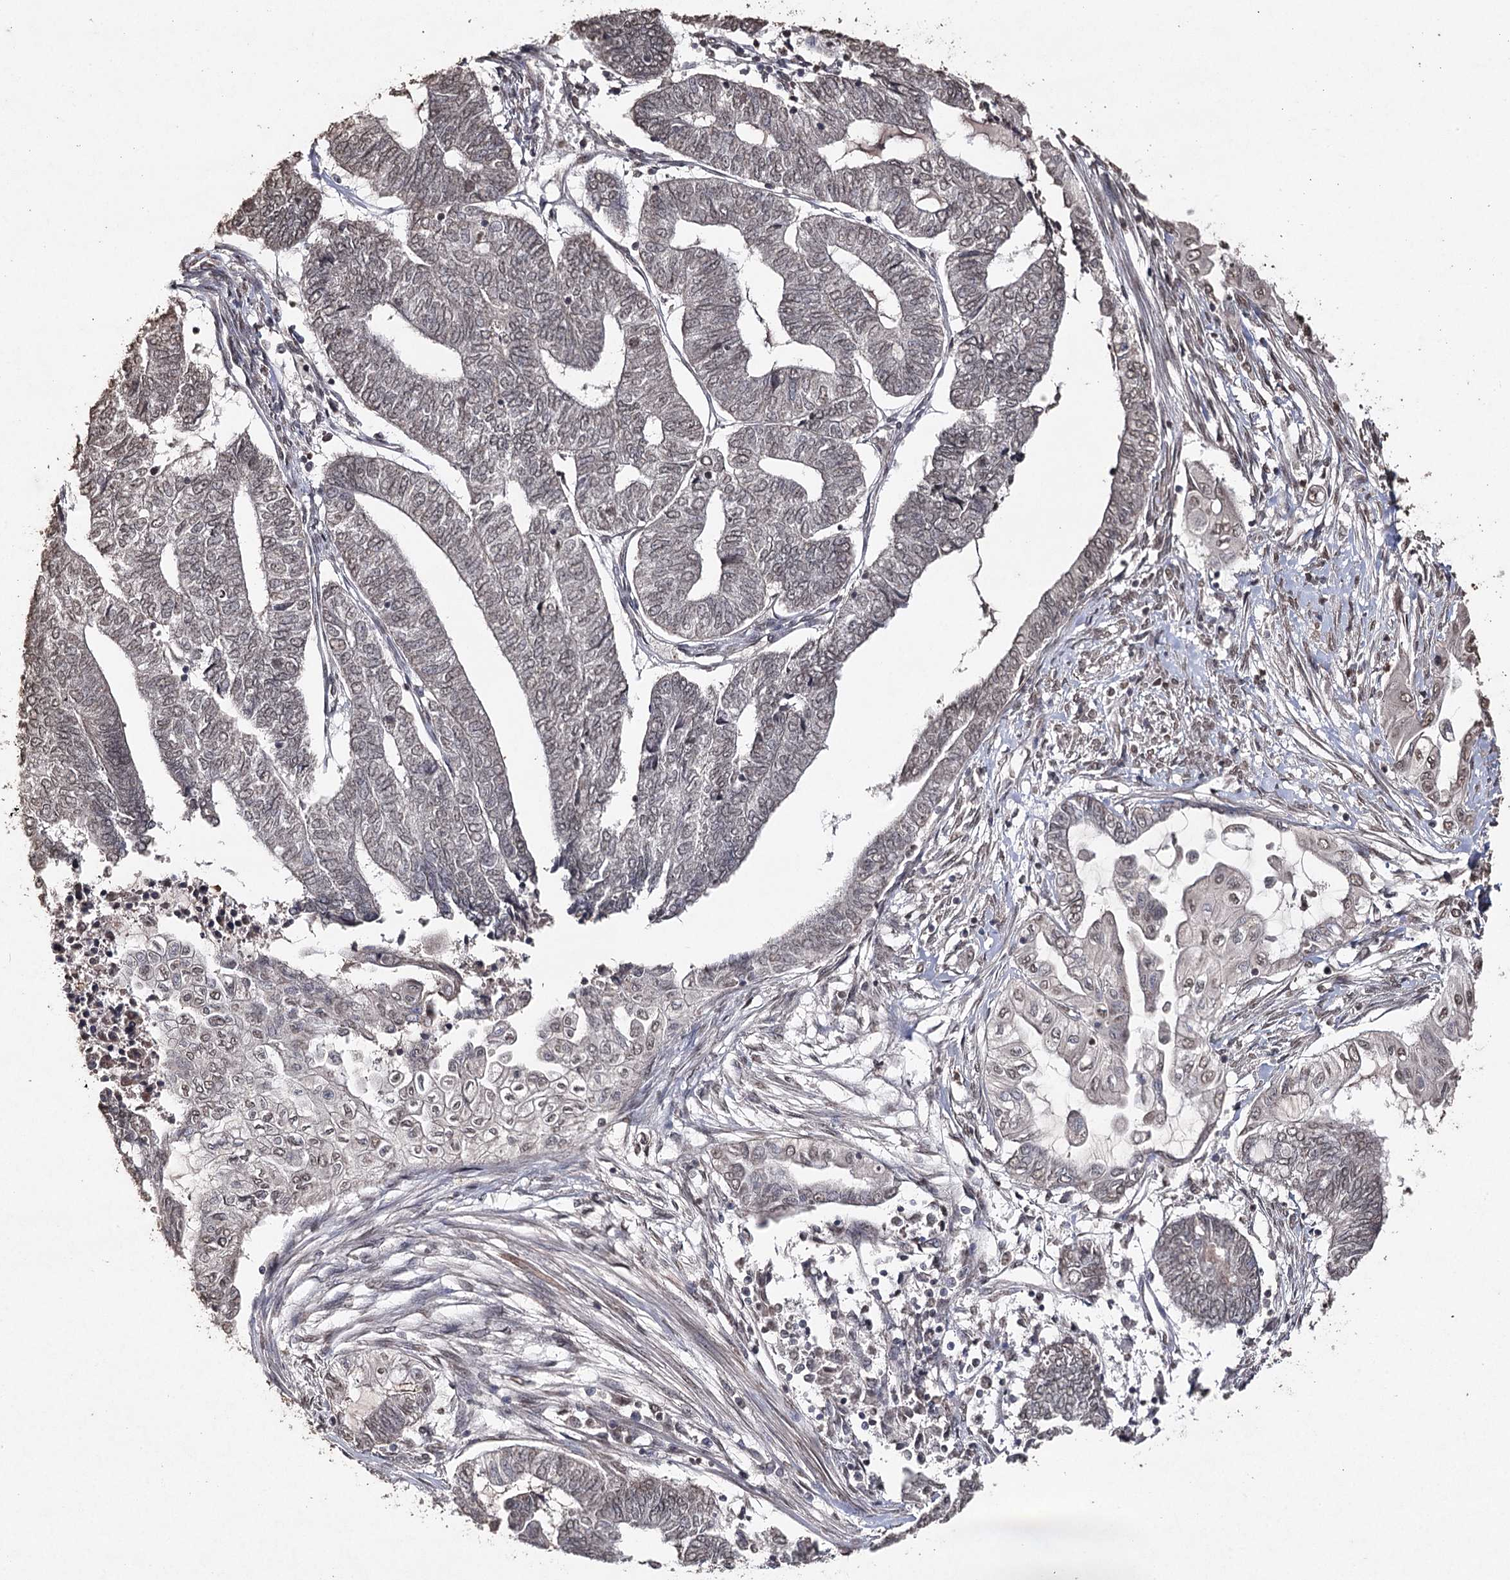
{"staining": {"intensity": "negative", "quantity": "none", "location": "none"}, "tissue": "endometrial cancer", "cell_type": "Tumor cells", "image_type": "cancer", "snomed": [{"axis": "morphology", "description": "Adenocarcinoma, NOS"}, {"axis": "topography", "description": "Uterus"}, {"axis": "topography", "description": "Endometrium"}], "caption": "This is a image of immunohistochemistry (IHC) staining of endometrial cancer (adenocarcinoma), which shows no staining in tumor cells.", "gene": "ATG14", "patient": {"sex": "female", "age": 70}}